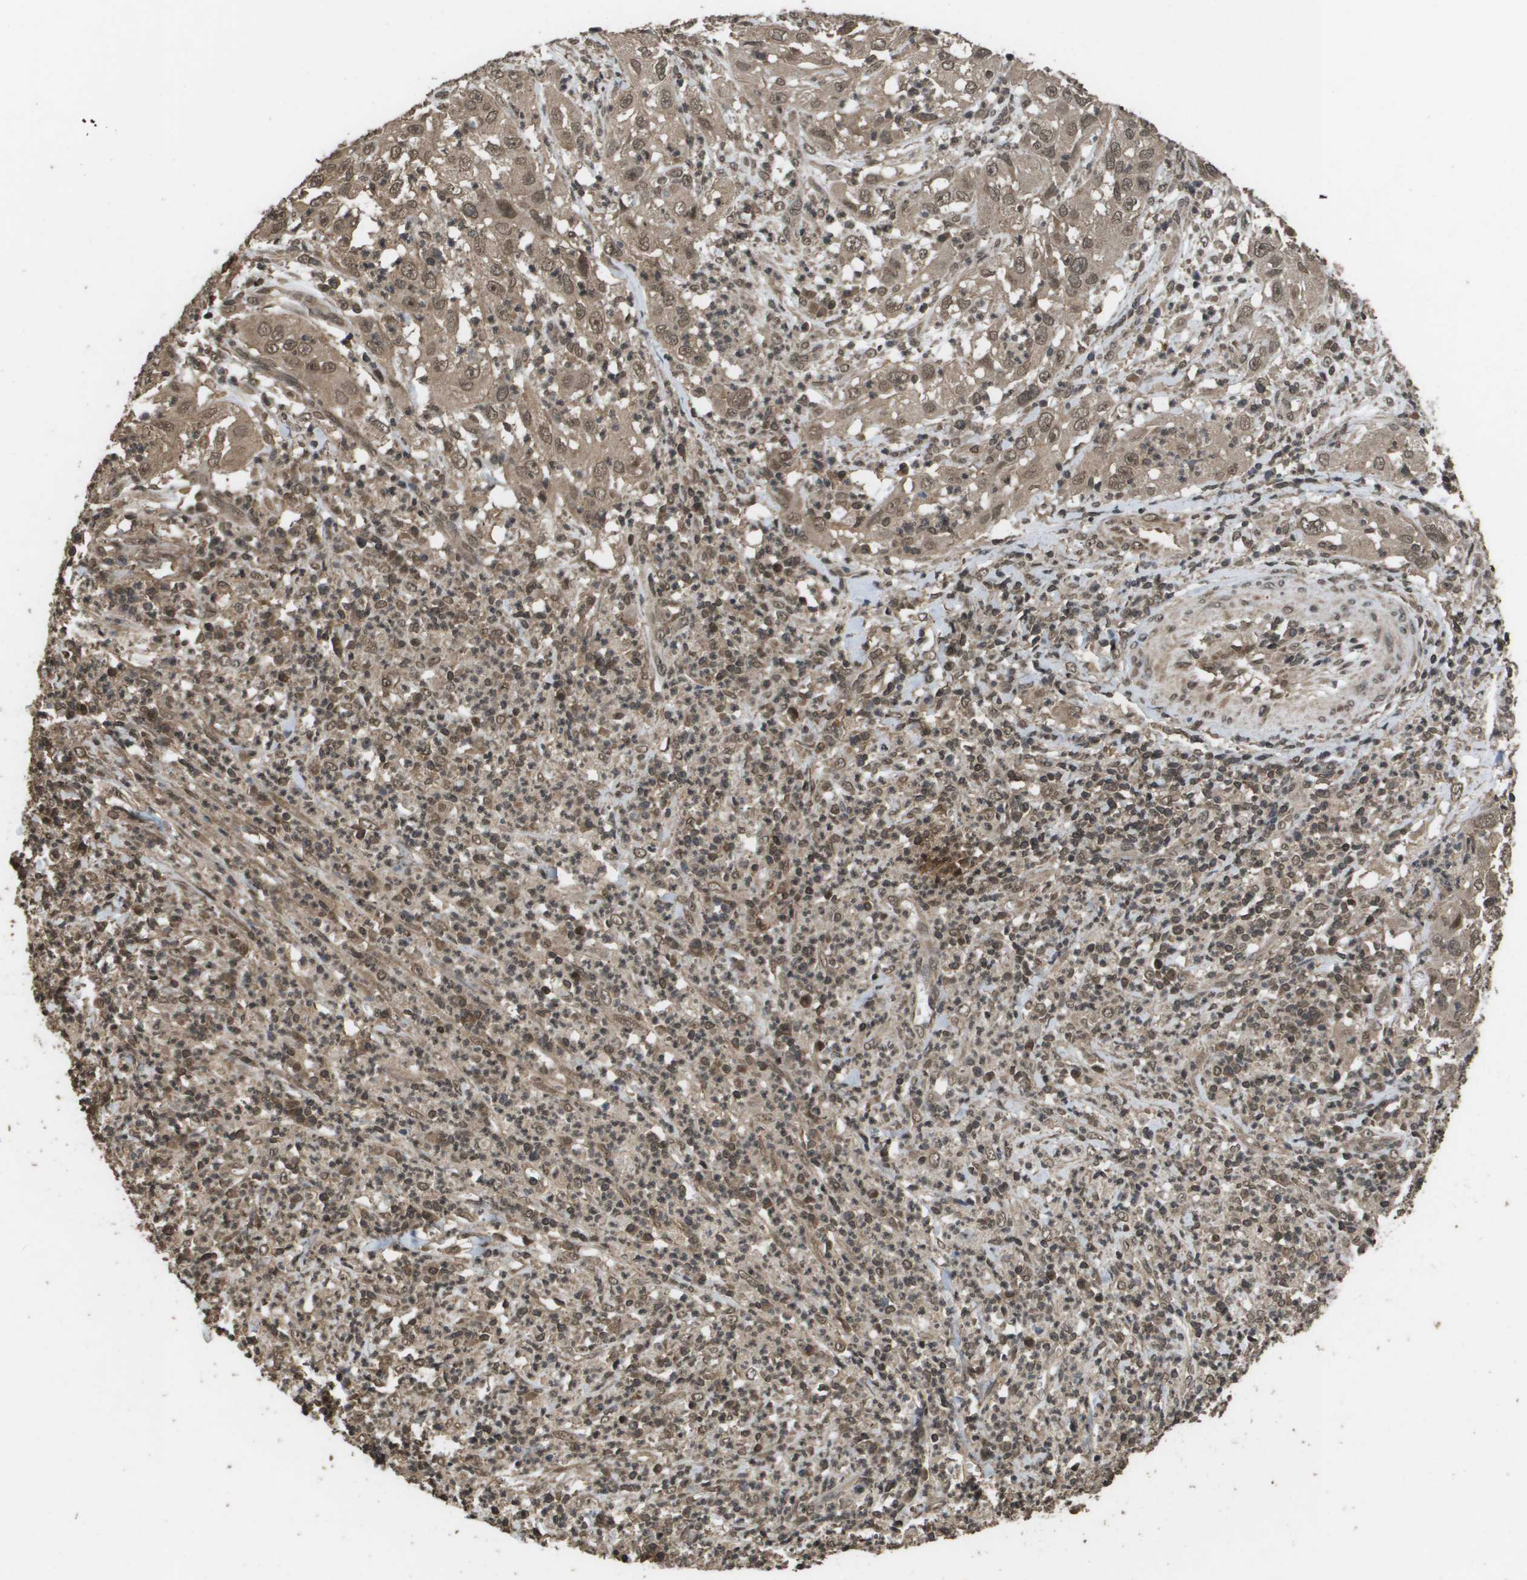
{"staining": {"intensity": "weak", "quantity": ">75%", "location": "cytoplasmic/membranous,nuclear"}, "tissue": "cervical cancer", "cell_type": "Tumor cells", "image_type": "cancer", "snomed": [{"axis": "morphology", "description": "Squamous cell carcinoma, NOS"}, {"axis": "topography", "description": "Cervix"}], "caption": "A micrograph showing weak cytoplasmic/membranous and nuclear staining in about >75% of tumor cells in cervical cancer, as visualized by brown immunohistochemical staining.", "gene": "AXIN2", "patient": {"sex": "female", "age": 32}}